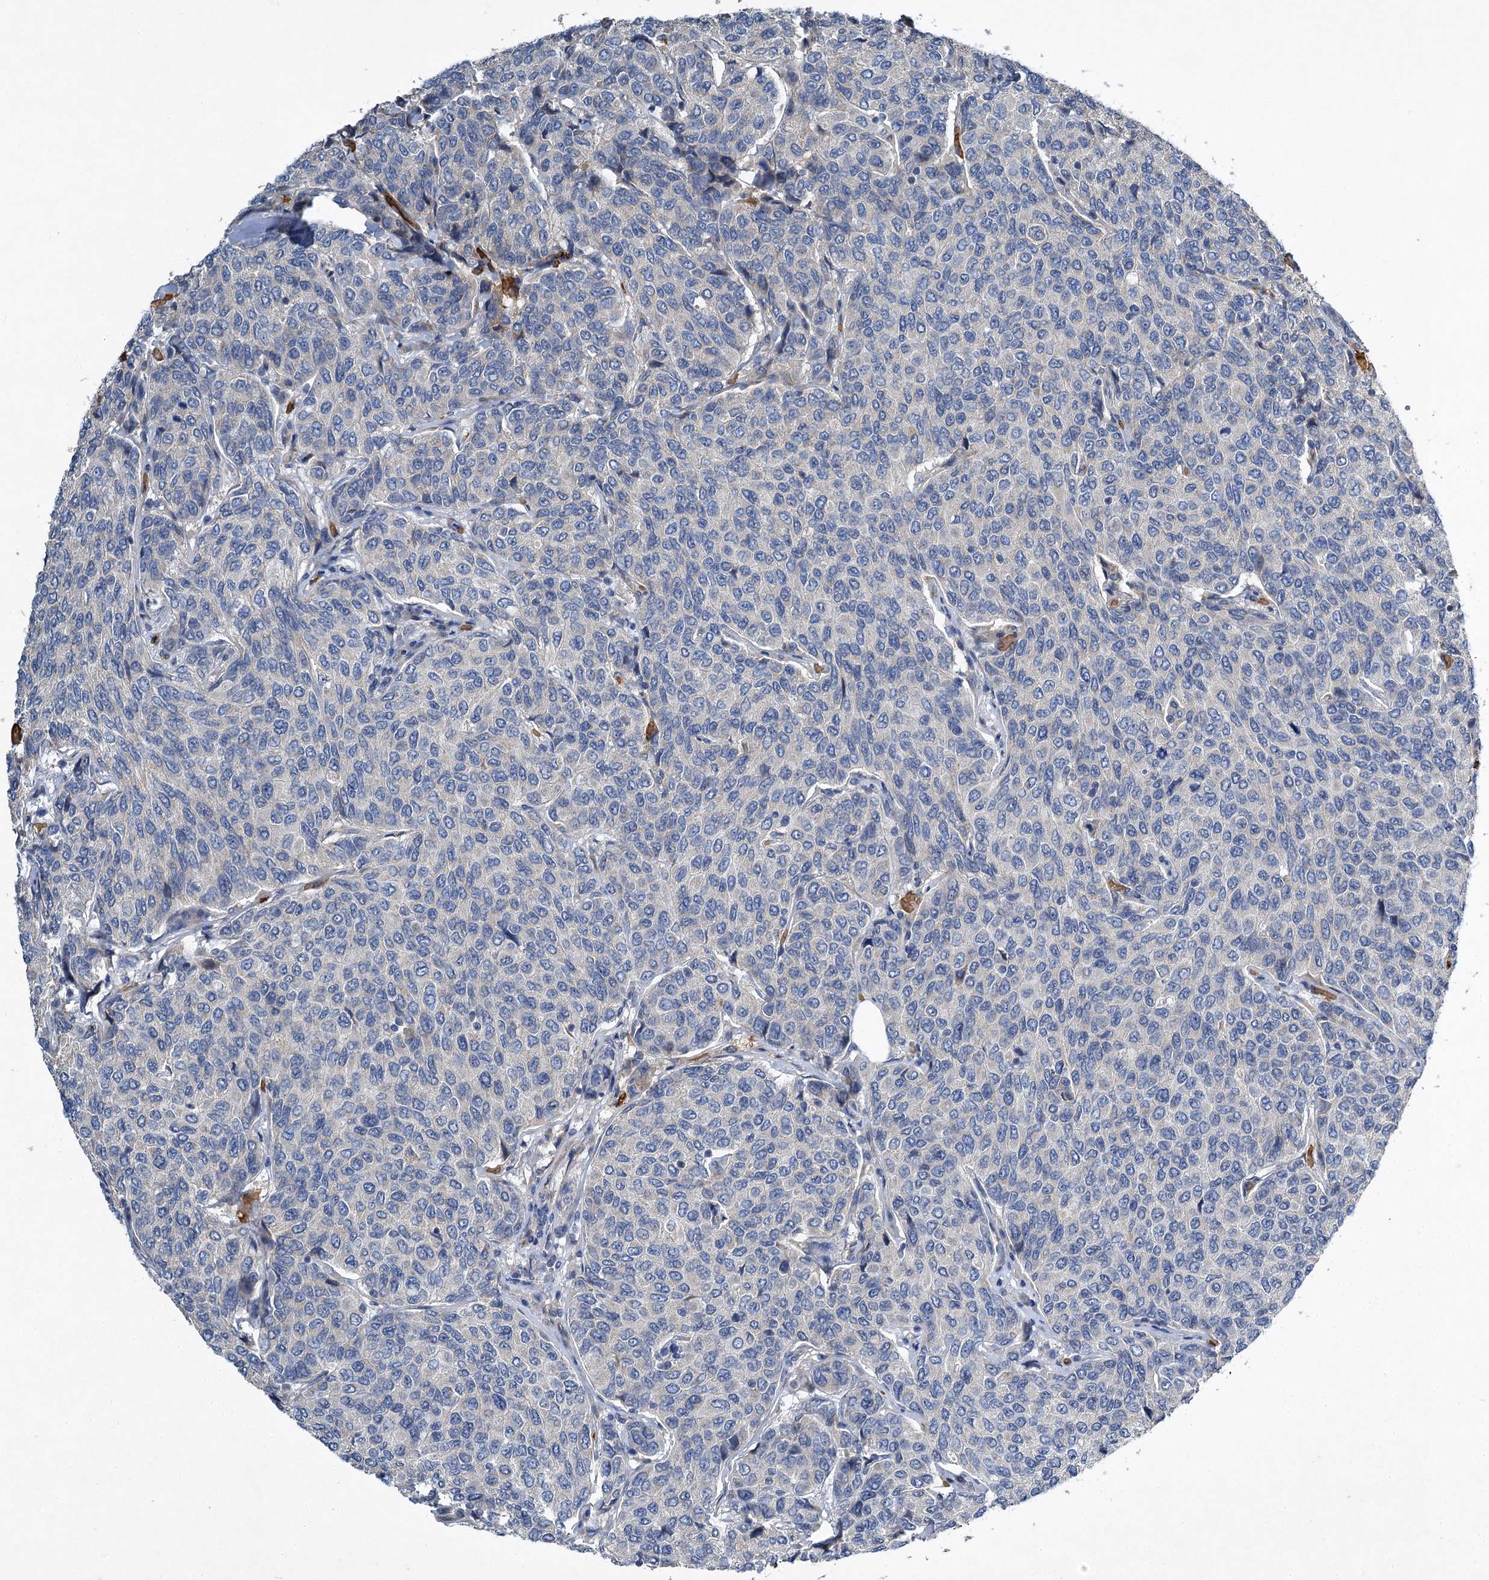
{"staining": {"intensity": "negative", "quantity": "none", "location": "none"}, "tissue": "breast cancer", "cell_type": "Tumor cells", "image_type": "cancer", "snomed": [{"axis": "morphology", "description": "Duct carcinoma"}, {"axis": "topography", "description": "Breast"}], "caption": "An image of human breast invasive ductal carcinoma is negative for staining in tumor cells.", "gene": "BCS1L", "patient": {"sex": "female", "age": 55}}